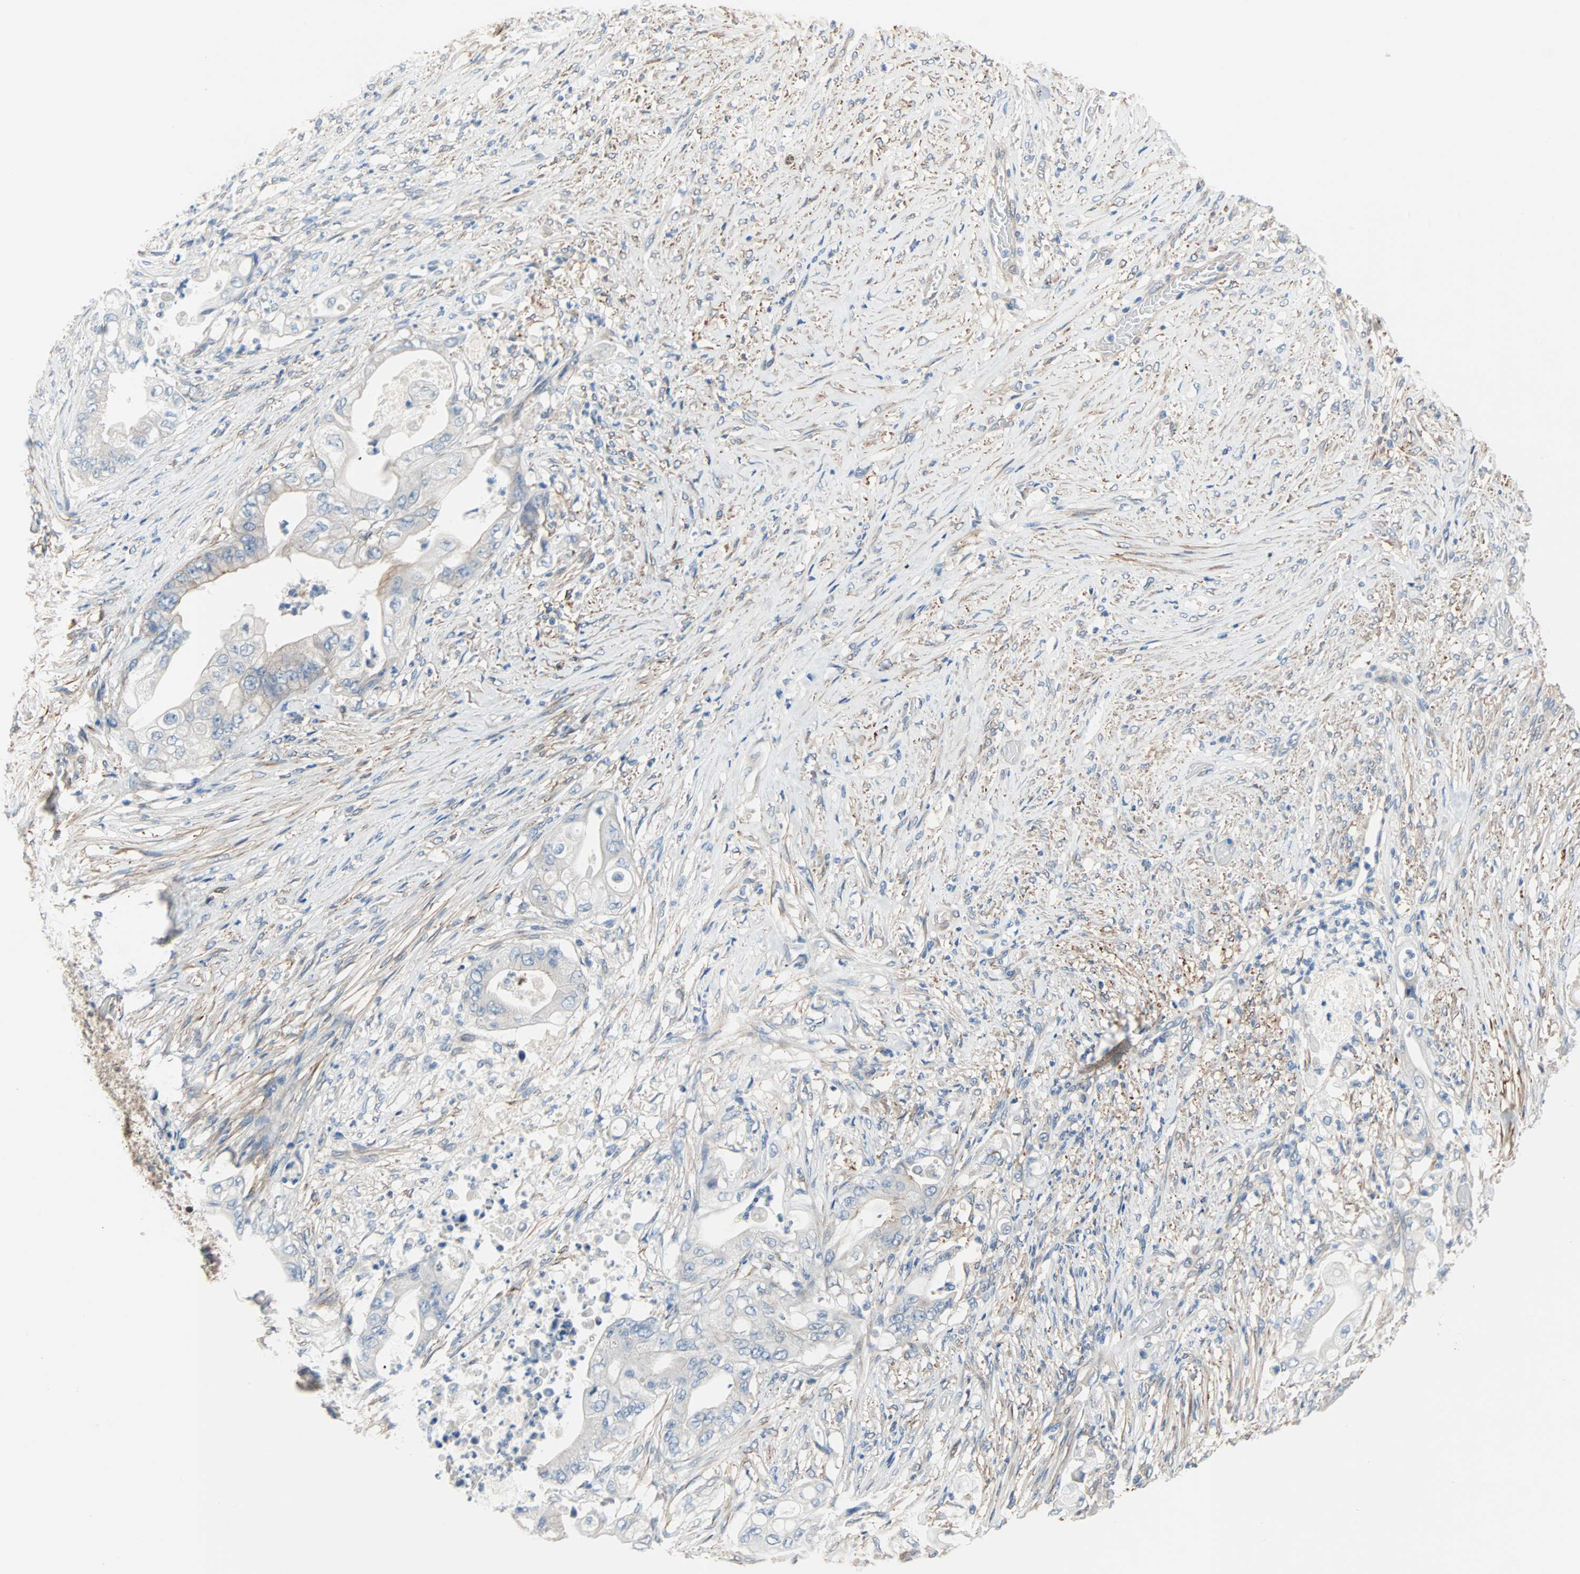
{"staining": {"intensity": "moderate", "quantity": ">75%", "location": "cytoplasmic/membranous"}, "tissue": "stomach cancer", "cell_type": "Tumor cells", "image_type": "cancer", "snomed": [{"axis": "morphology", "description": "Adenocarcinoma, NOS"}, {"axis": "topography", "description": "Stomach"}], "caption": "Stomach adenocarcinoma tissue exhibits moderate cytoplasmic/membranous expression in about >75% of tumor cells, visualized by immunohistochemistry.", "gene": "TNFRSF12A", "patient": {"sex": "female", "age": 73}}